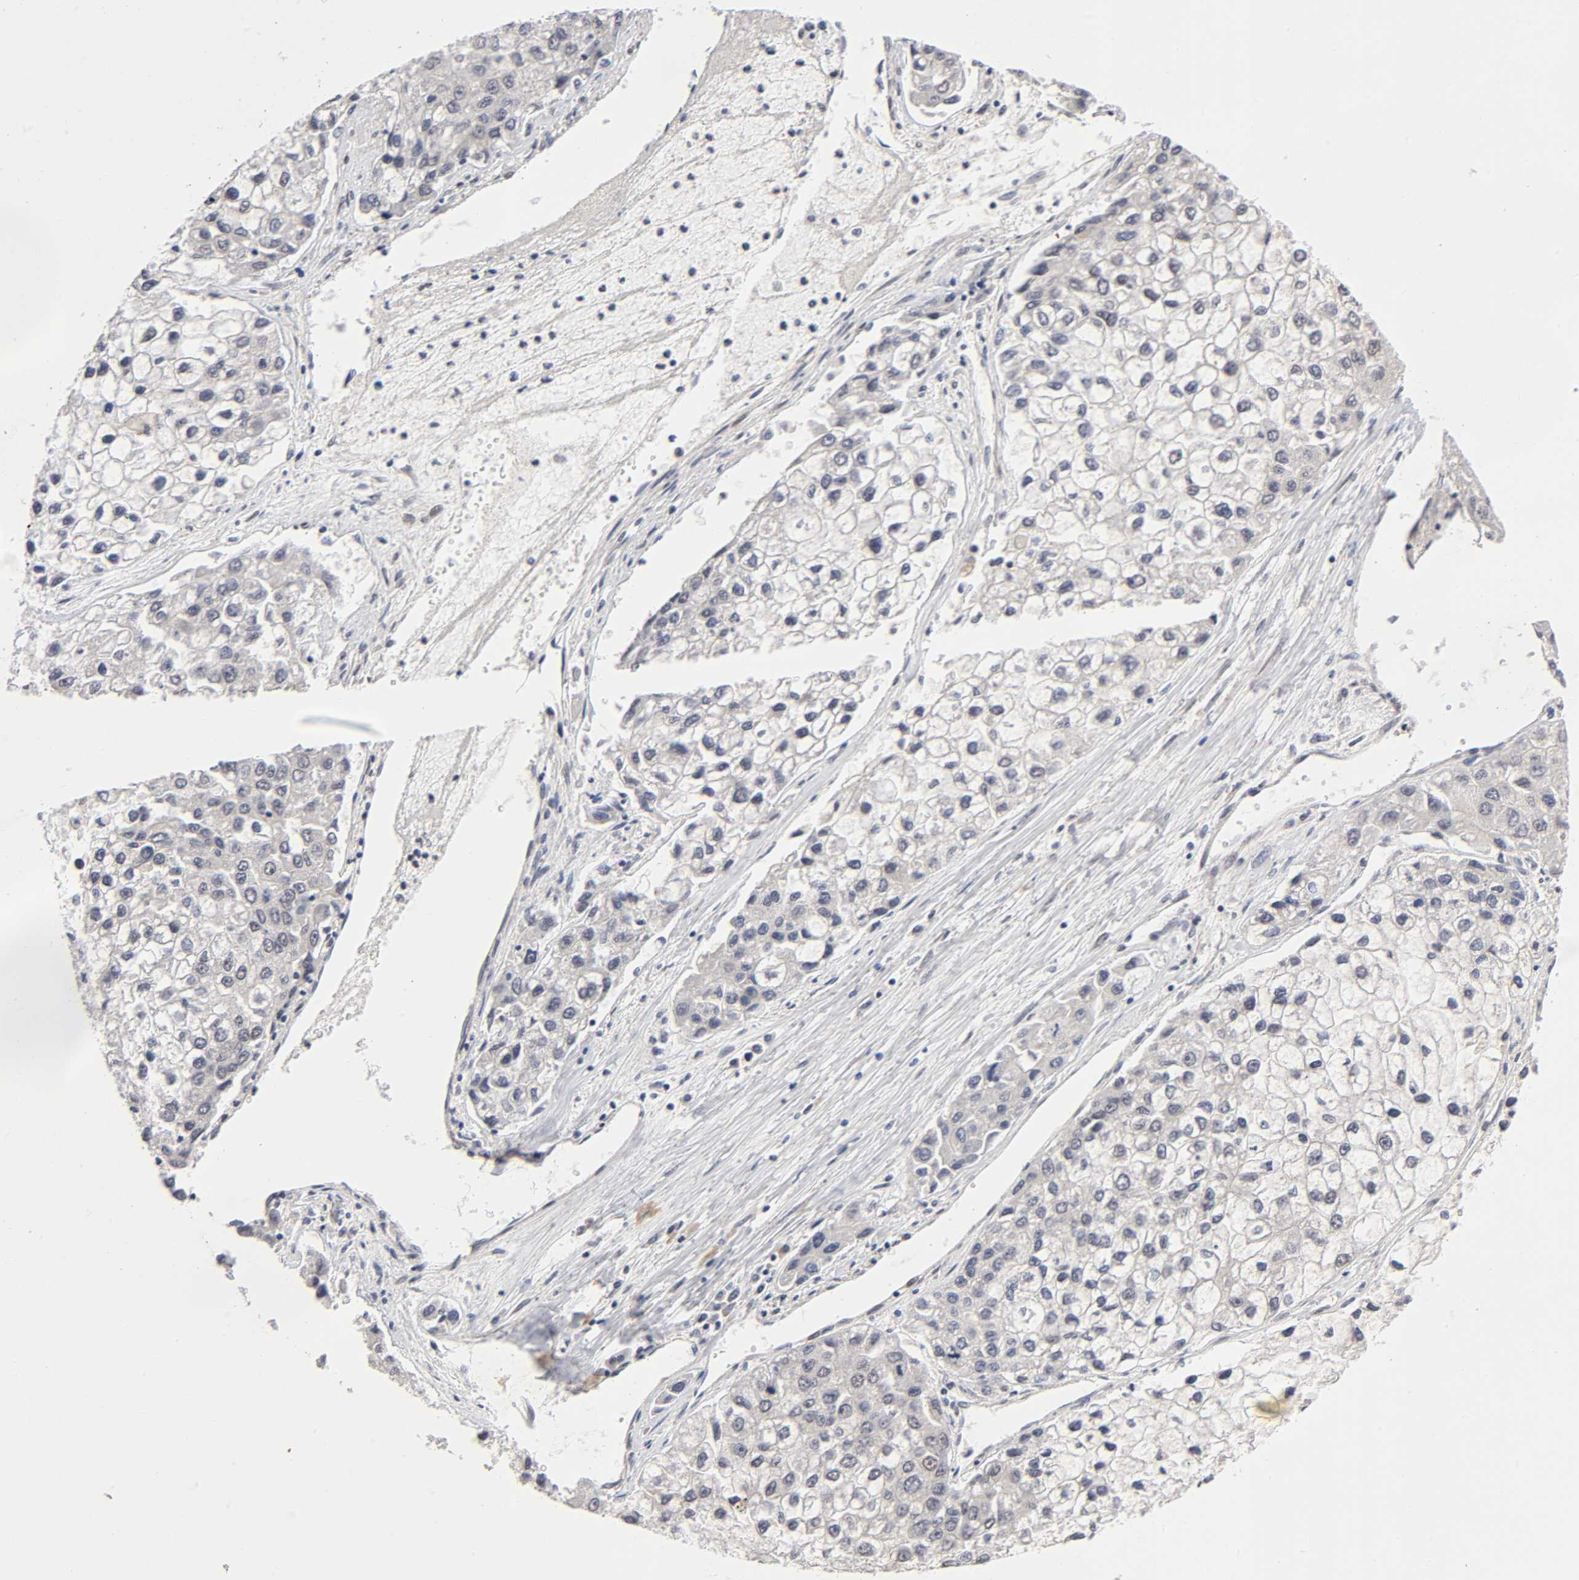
{"staining": {"intensity": "weak", "quantity": "<25%", "location": "cytoplasmic/membranous,nuclear"}, "tissue": "liver cancer", "cell_type": "Tumor cells", "image_type": "cancer", "snomed": [{"axis": "morphology", "description": "Carcinoma, Hepatocellular, NOS"}, {"axis": "topography", "description": "Liver"}], "caption": "Immunohistochemical staining of human liver cancer demonstrates no significant staining in tumor cells.", "gene": "EP300", "patient": {"sex": "female", "age": 66}}